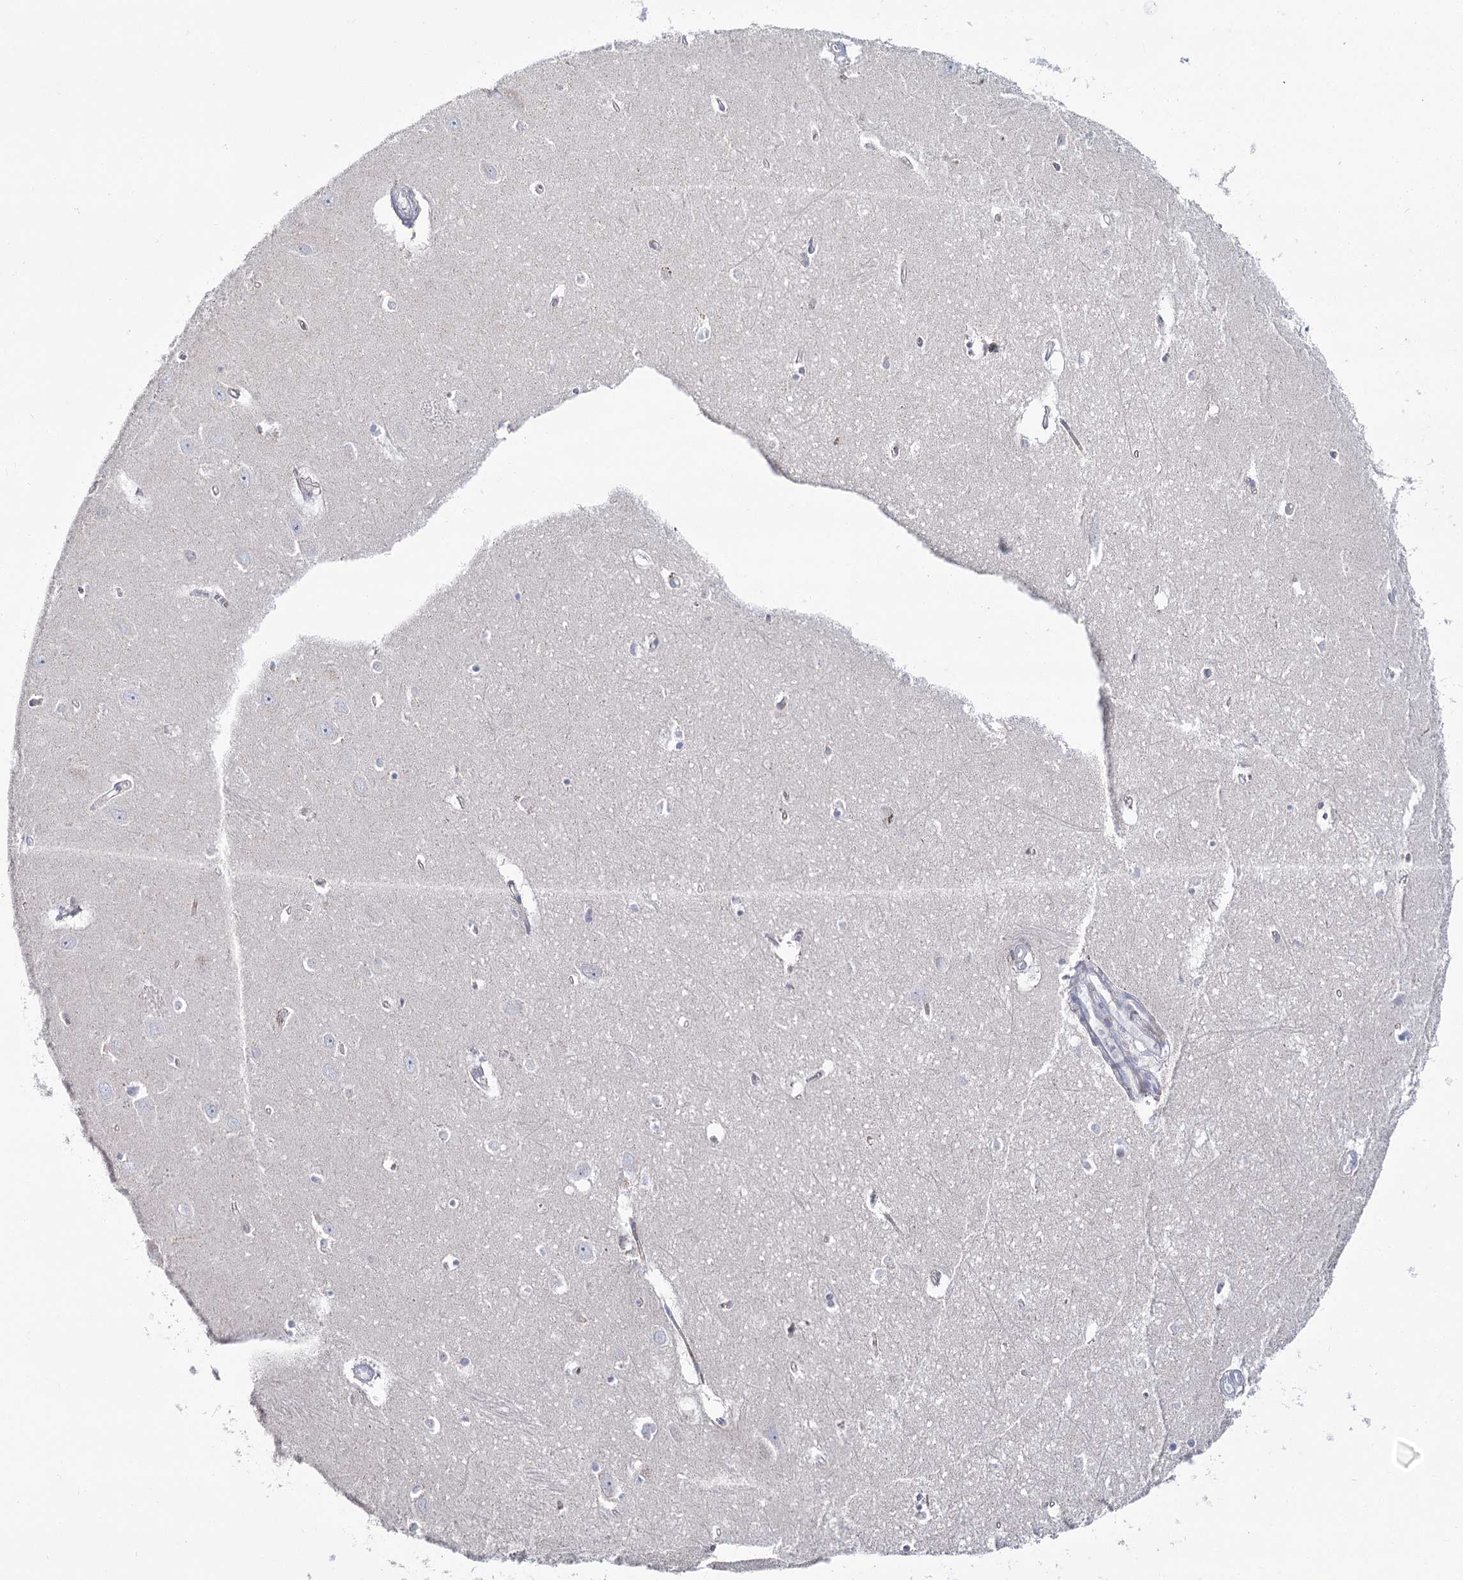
{"staining": {"intensity": "negative", "quantity": "none", "location": "none"}, "tissue": "hippocampus", "cell_type": "Glial cells", "image_type": "normal", "snomed": [{"axis": "morphology", "description": "Normal tissue, NOS"}, {"axis": "topography", "description": "Hippocampus"}], "caption": "Glial cells are negative for brown protein staining in unremarkable hippocampus. (Brightfield microscopy of DAB (3,3'-diaminobenzidine) immunohistochemistry at high magnification).", "gene": "CPLANE1", "patient": {"sex": "female", "age": 64}}